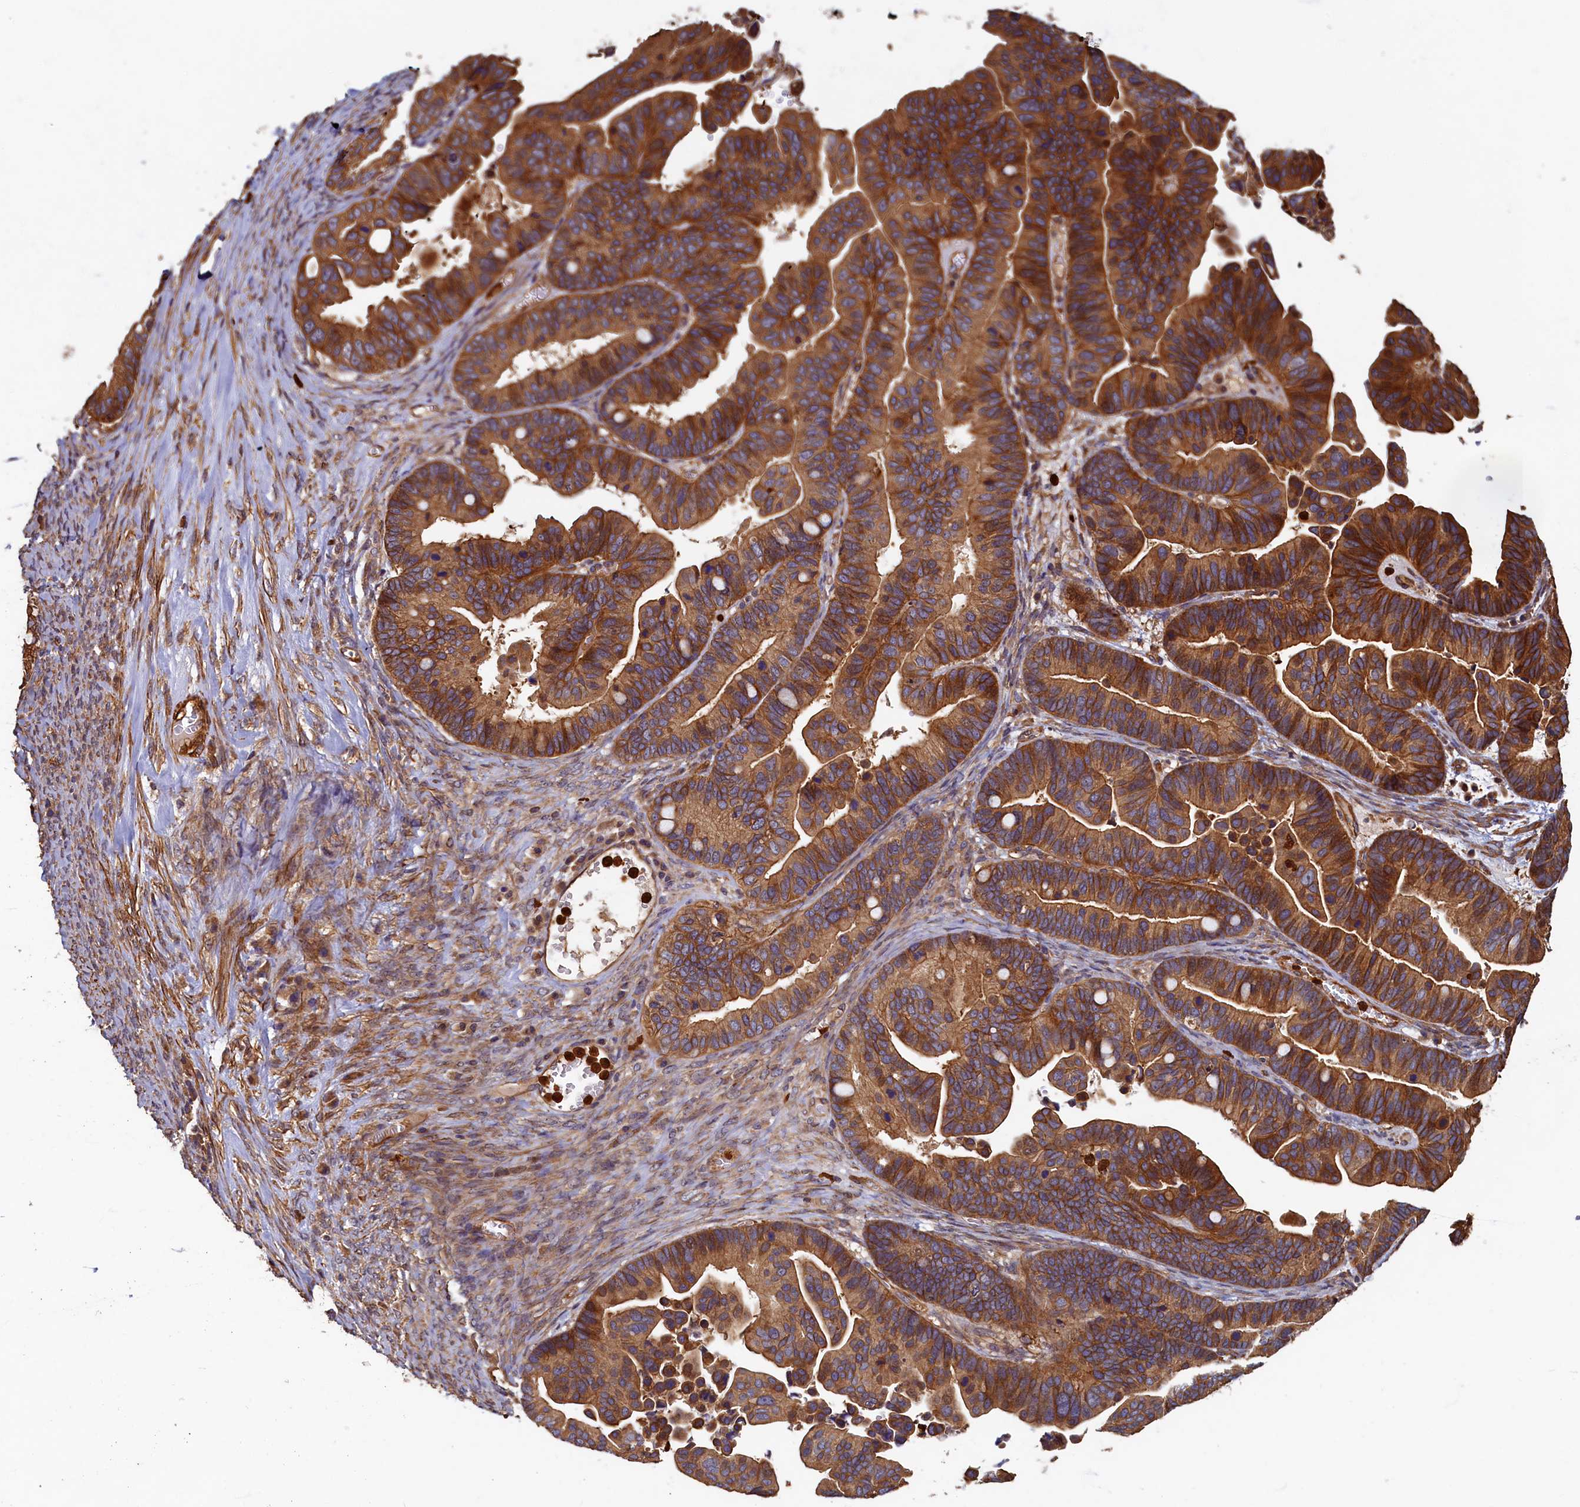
{"staining": {"intensity": "moderate", "quantity": ">75%", "location": "cytoplasmic/membranous"}, "tissue": "ovarian cancer", "cell_type": "Tumor cells", "image_type": "cancer", "snomed": [{"axis": "morphology", "description": "Cystadenocarcinoma, serous, NOS"}, {"axis": "topography", "description": "Ovary"}], "caption": "Immunohistochemistry (IHC) (DAB) staining of ovarian cancer (serous cystadenocarcinoma) exhibits moderate cytoplasmic/membranous protein positivity in approximately >75% of tumor cells.", "gene": "CCDC102B", "patient": {"sex": "female", "age": 56}}